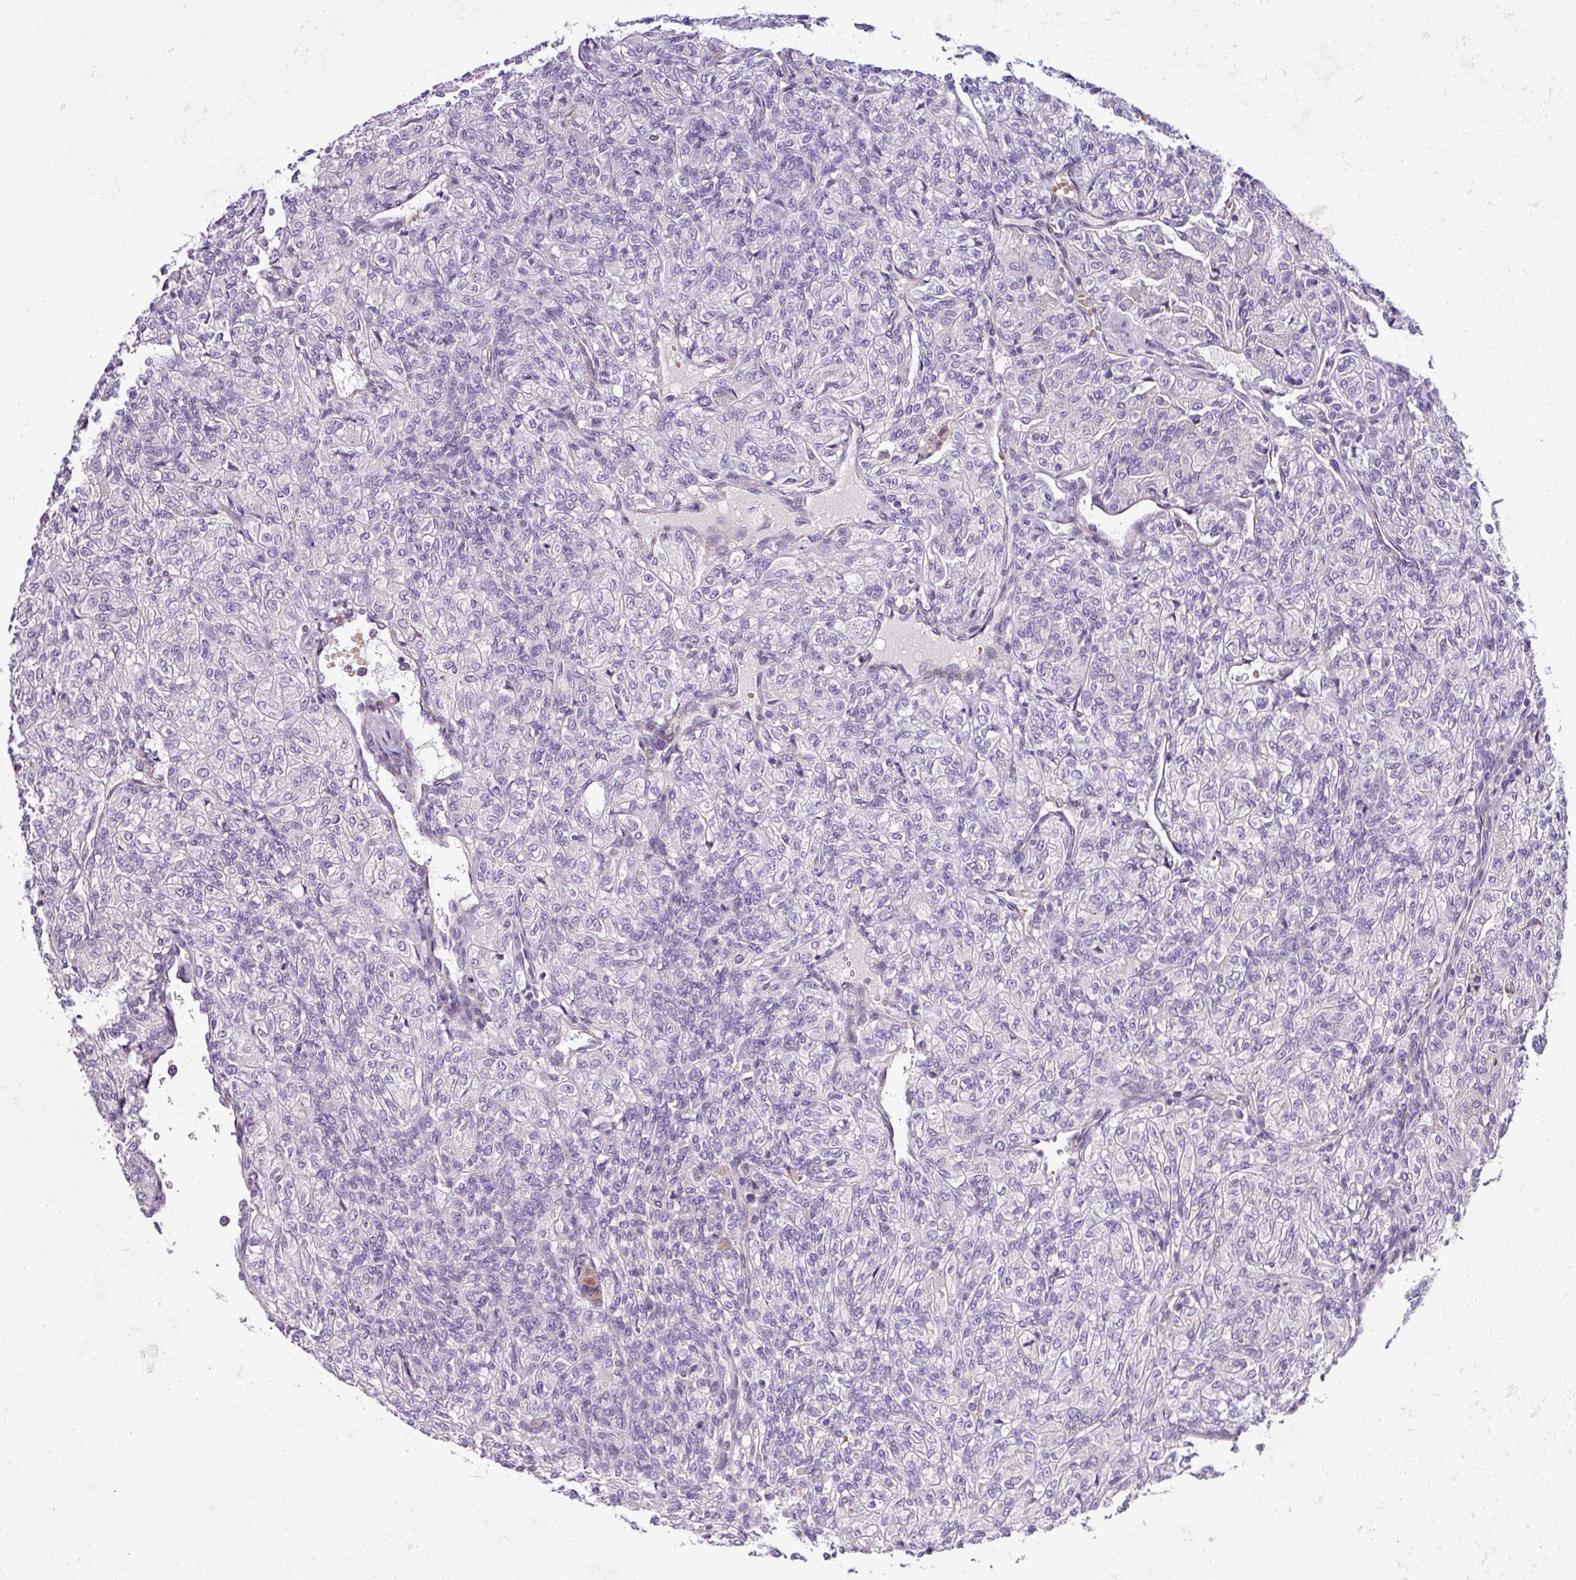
{"staining": {"intensity": "negative", "quantity": "none", "location": "none"}, "tissue": "renal cancer", "cell_type": "Tumor cells", "image_type": "cancer", "snomed": [{"axis": "morphology", "description": "Adenocarcinoma, NOS"}, {"axis": "topography", "description": "Kidney"}], "caption": "Immunohistochemistry (IHC) micrograph of neoplastic tissue: human renal cancer (adenocarcinoma) stained with DAB displays no significant protein positivity in tumor cells. (IHC, brightfield microscopy, high magnification).", "gene": "NBEAL2", "patient": {"sex": "male", "age": 77}}